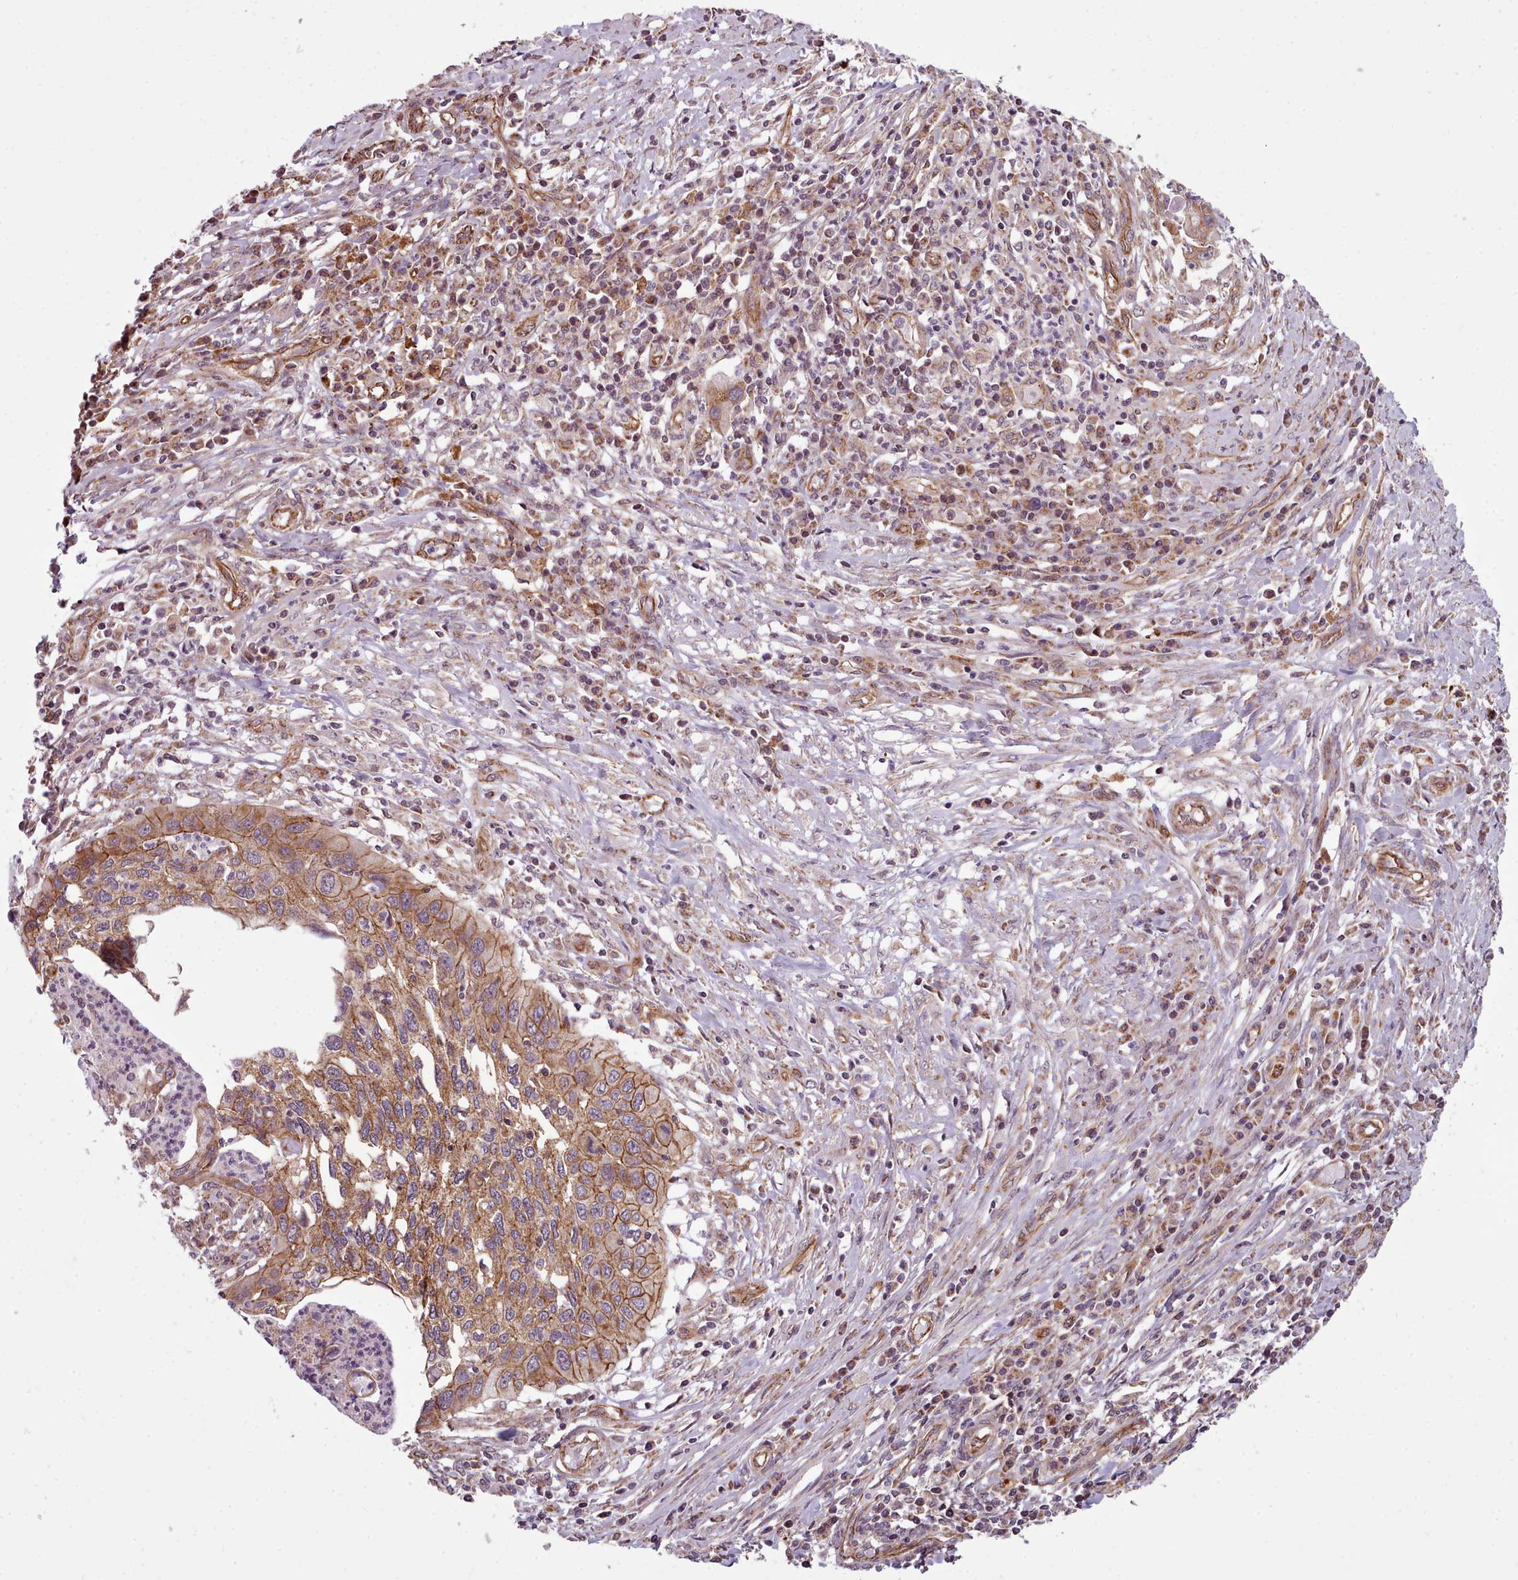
{"staining": {"intensity": "moderate", "quantity": ">75%", "location": "cytoplasmic/membranous"}, "tissue": "cervical cancer", "cell_type": "Tumor cells", "image_type": "cancer", "snomed": [{"axis": "morphology", "description": "Squamous cell carcinoma, NOS"}, {"axis": "topography", "description": "Cervix"}], "caption": "A histopathology image of human cervical cancer stained for a protein exhibits moderate cytoplasmic/membranous brown staining in tumor cells. The staining was performed using DAB, with brown indicating positive protein expression. Nuclei are stained blue with hematoxylin.", "gene": "MRPL46", "patient": {"sex": "female", "age": 38}}